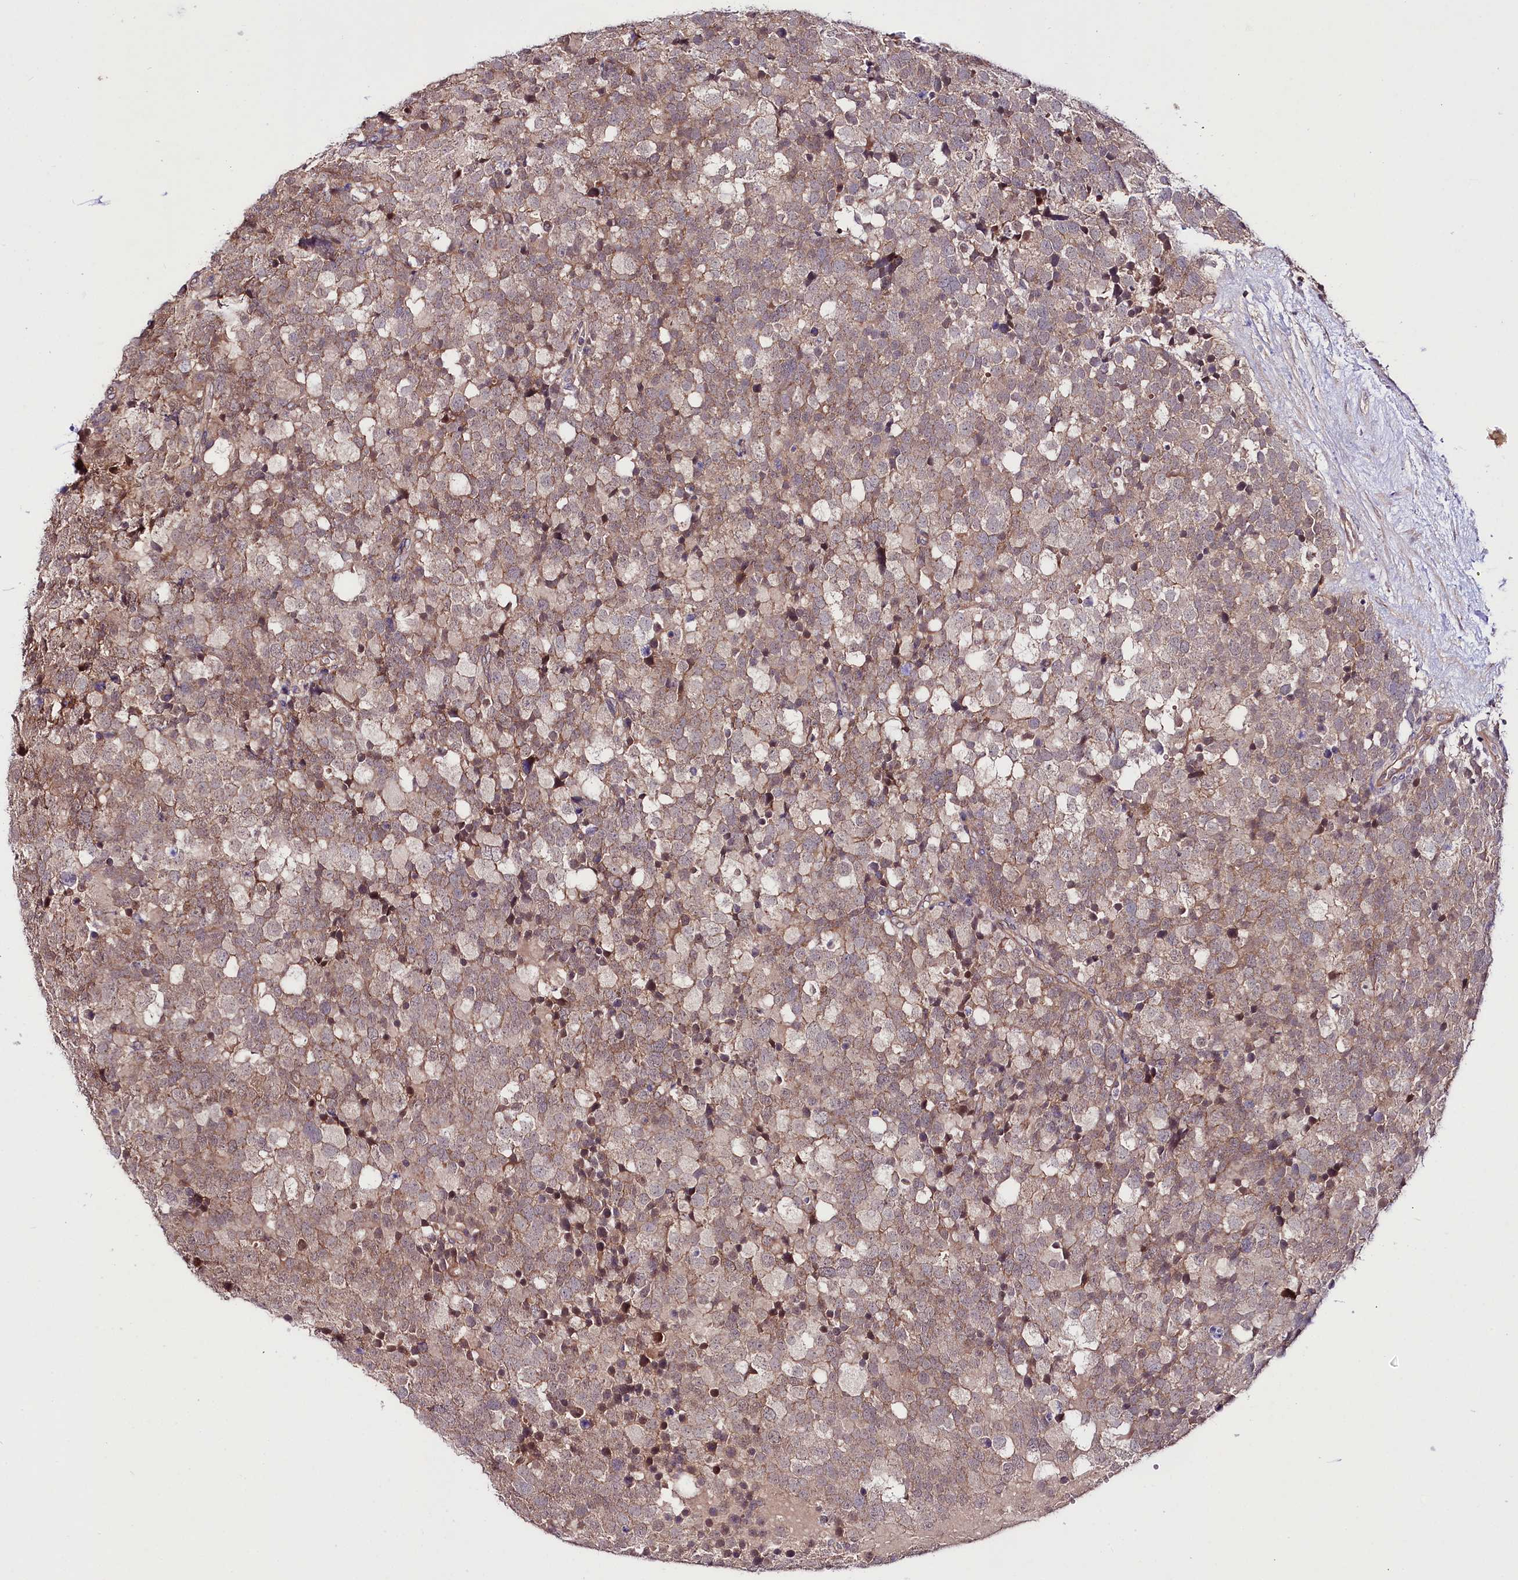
{"staining": {"intensity": "weak", "quantity": ">75%", "location": "cytoplasmic/membranous"}, "tissue": "testis cancer", "cell_type": "Tumor cells", "image_type": "cancer", "snomed": [{"axis": "morphology", "description": "Seminoma, NOS"}, {"axis": "topography", "description": "Testis"}], "caption": "Human testis cancer stained for a protein (brown) reveals weak cytoplasmic/membranous positive positivity in about >75% of tumor cells.", "gene": "TAFAZZIN", "patient": {"sex": "male", "age": 71}}